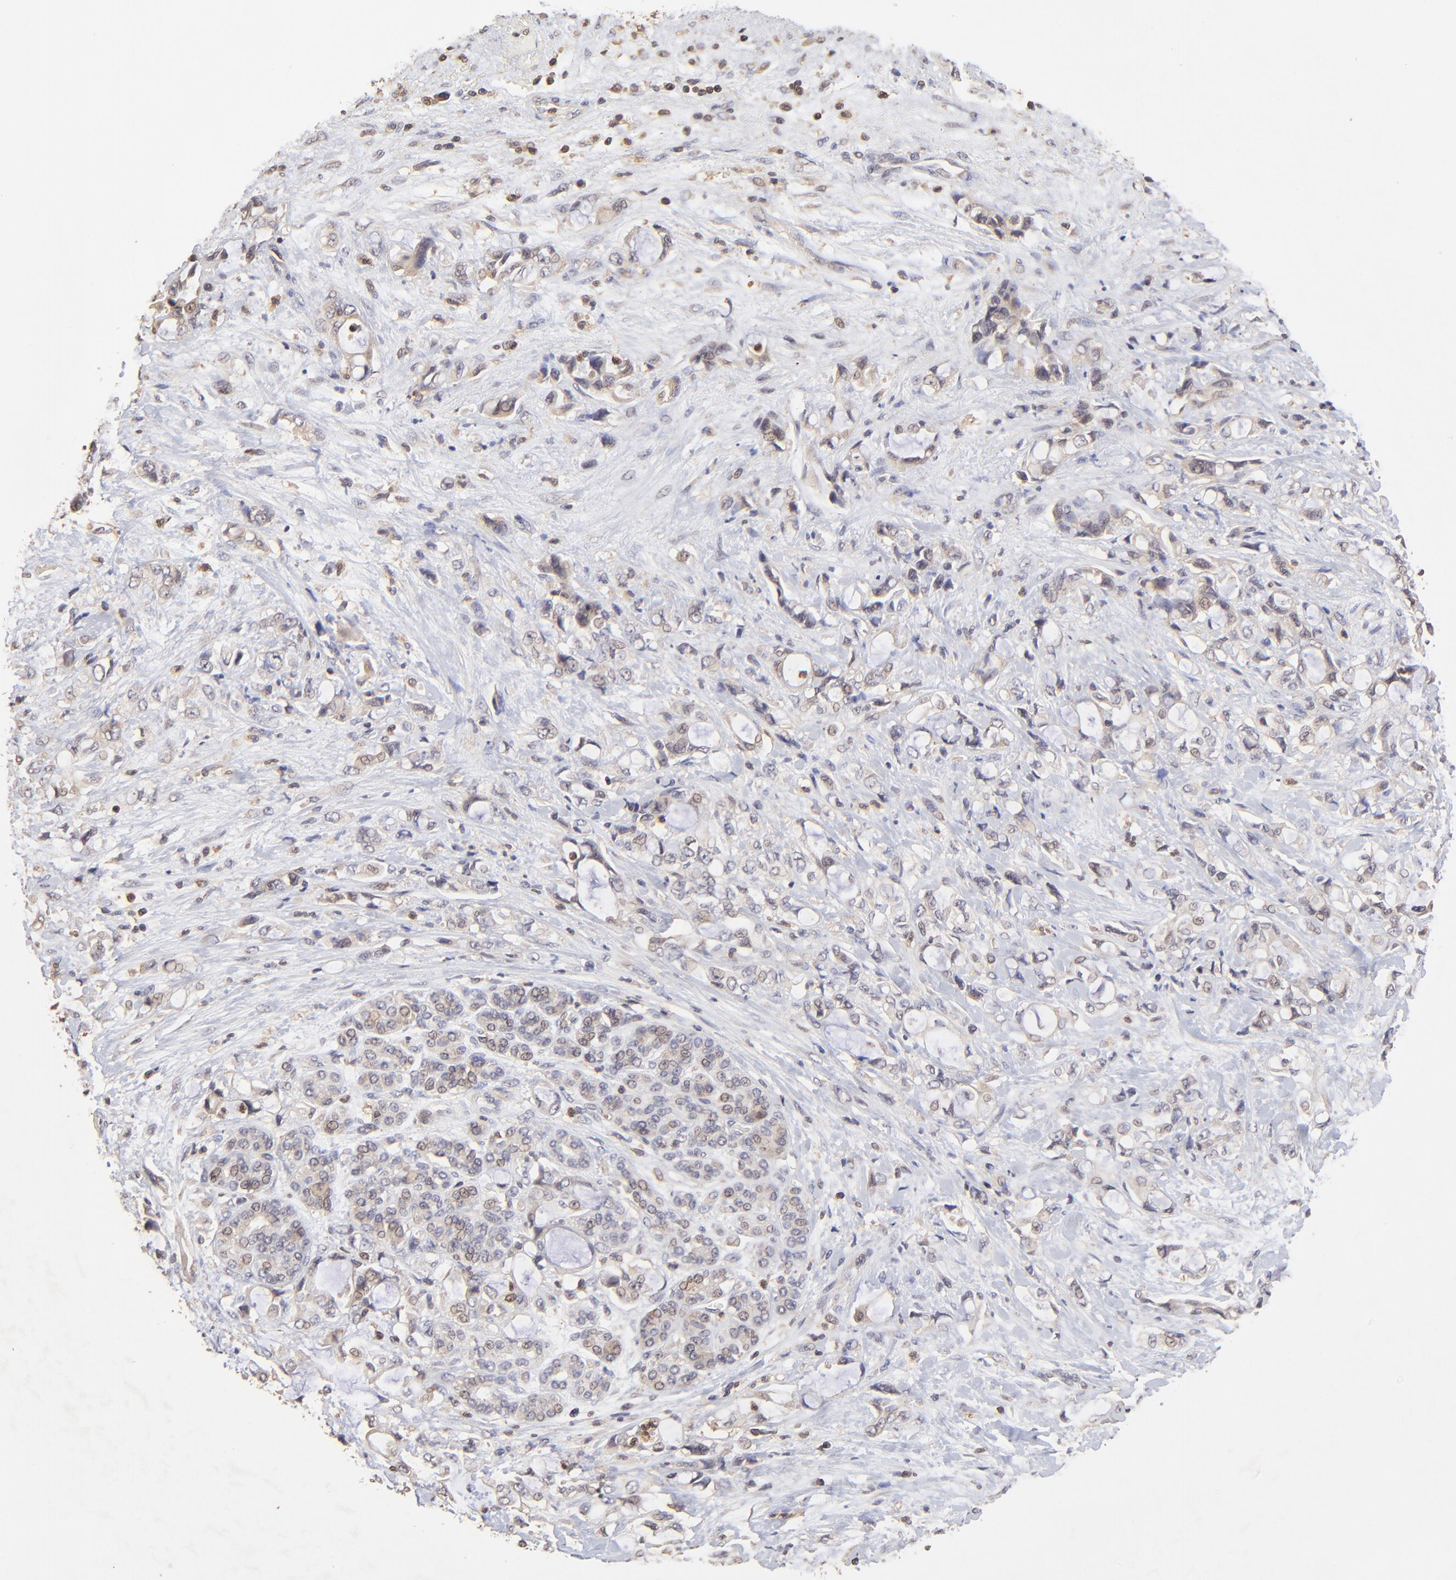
{"staining": {"intensity": "moderate", "quantity": ">75%", "location": "cytoplasmic/membranous"}, "tissue": "pancreatic cancer", "cell_type": "Tumor cells", "image_type": "cancer", "snomed": [{"axis": "morphology", "description": "Adenocarcinoma, NOS"}, {"axis": "topography", "description": "Pancreas"}], "caption": "Protein staining of pancreatic cancer tissue shows moderate cytoplasmic/membranous positivity in about >75% of tumor cells.", "gene": "STON2", "patient": {"sex": "female", "age": 70}}